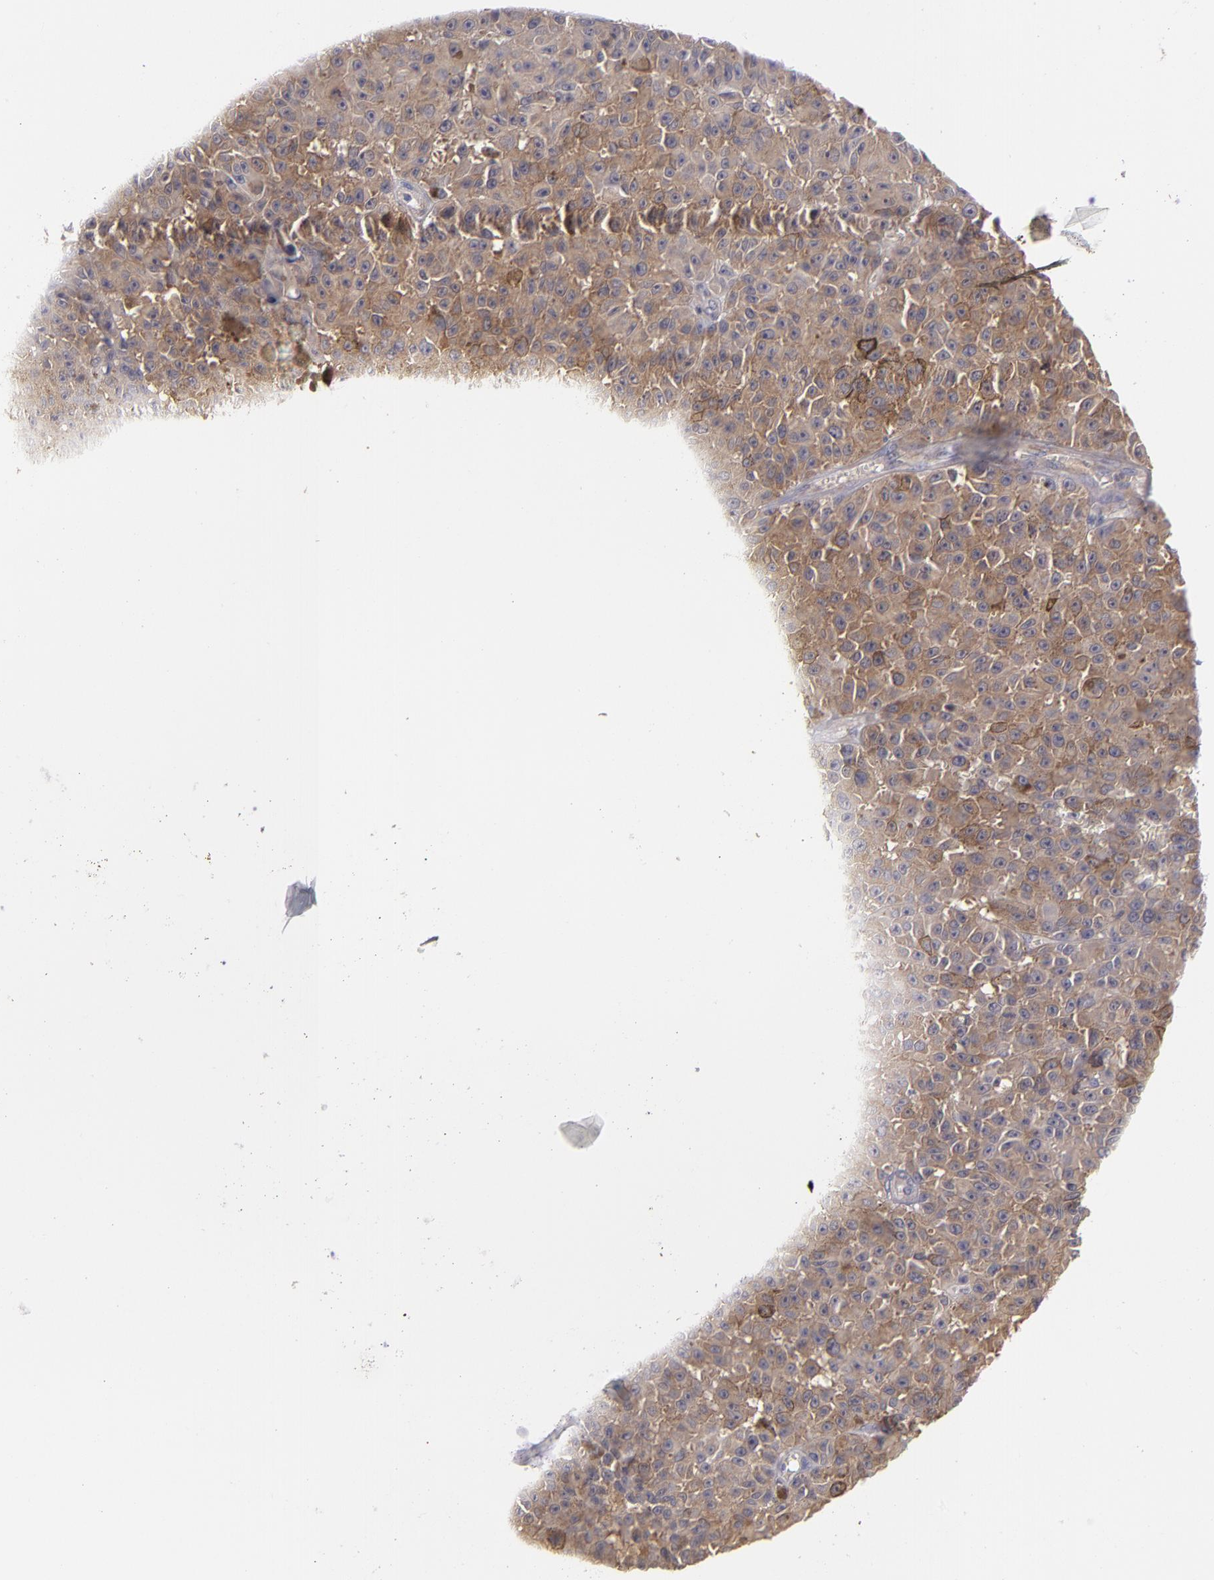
{"staining": {"intensity": "strong", "quantity": ">75%", "location": "cytoplasmic/membranous"}, "tissue": "melanoma", "cell_type": "Tumor cells", "image_type": "cancer", "snomed": [{"axis": "morphology", "description": "Malignant melanoma, NOS"}, {"axis": "topography", "description": "Skin"}], "caption": "The histopathology image shows a brown stain indicating the presence of a protein in the cytoplasmic/membranous of tumor cells in melanoma. (Stains: DAB (3,3'-diaminobenzidine) in brown, nuclei in blue, Microscopy: brightfield microscopy at high magnification).", "gene": "MTHFD1", "patient": {"sex": "male", "age": 64}}